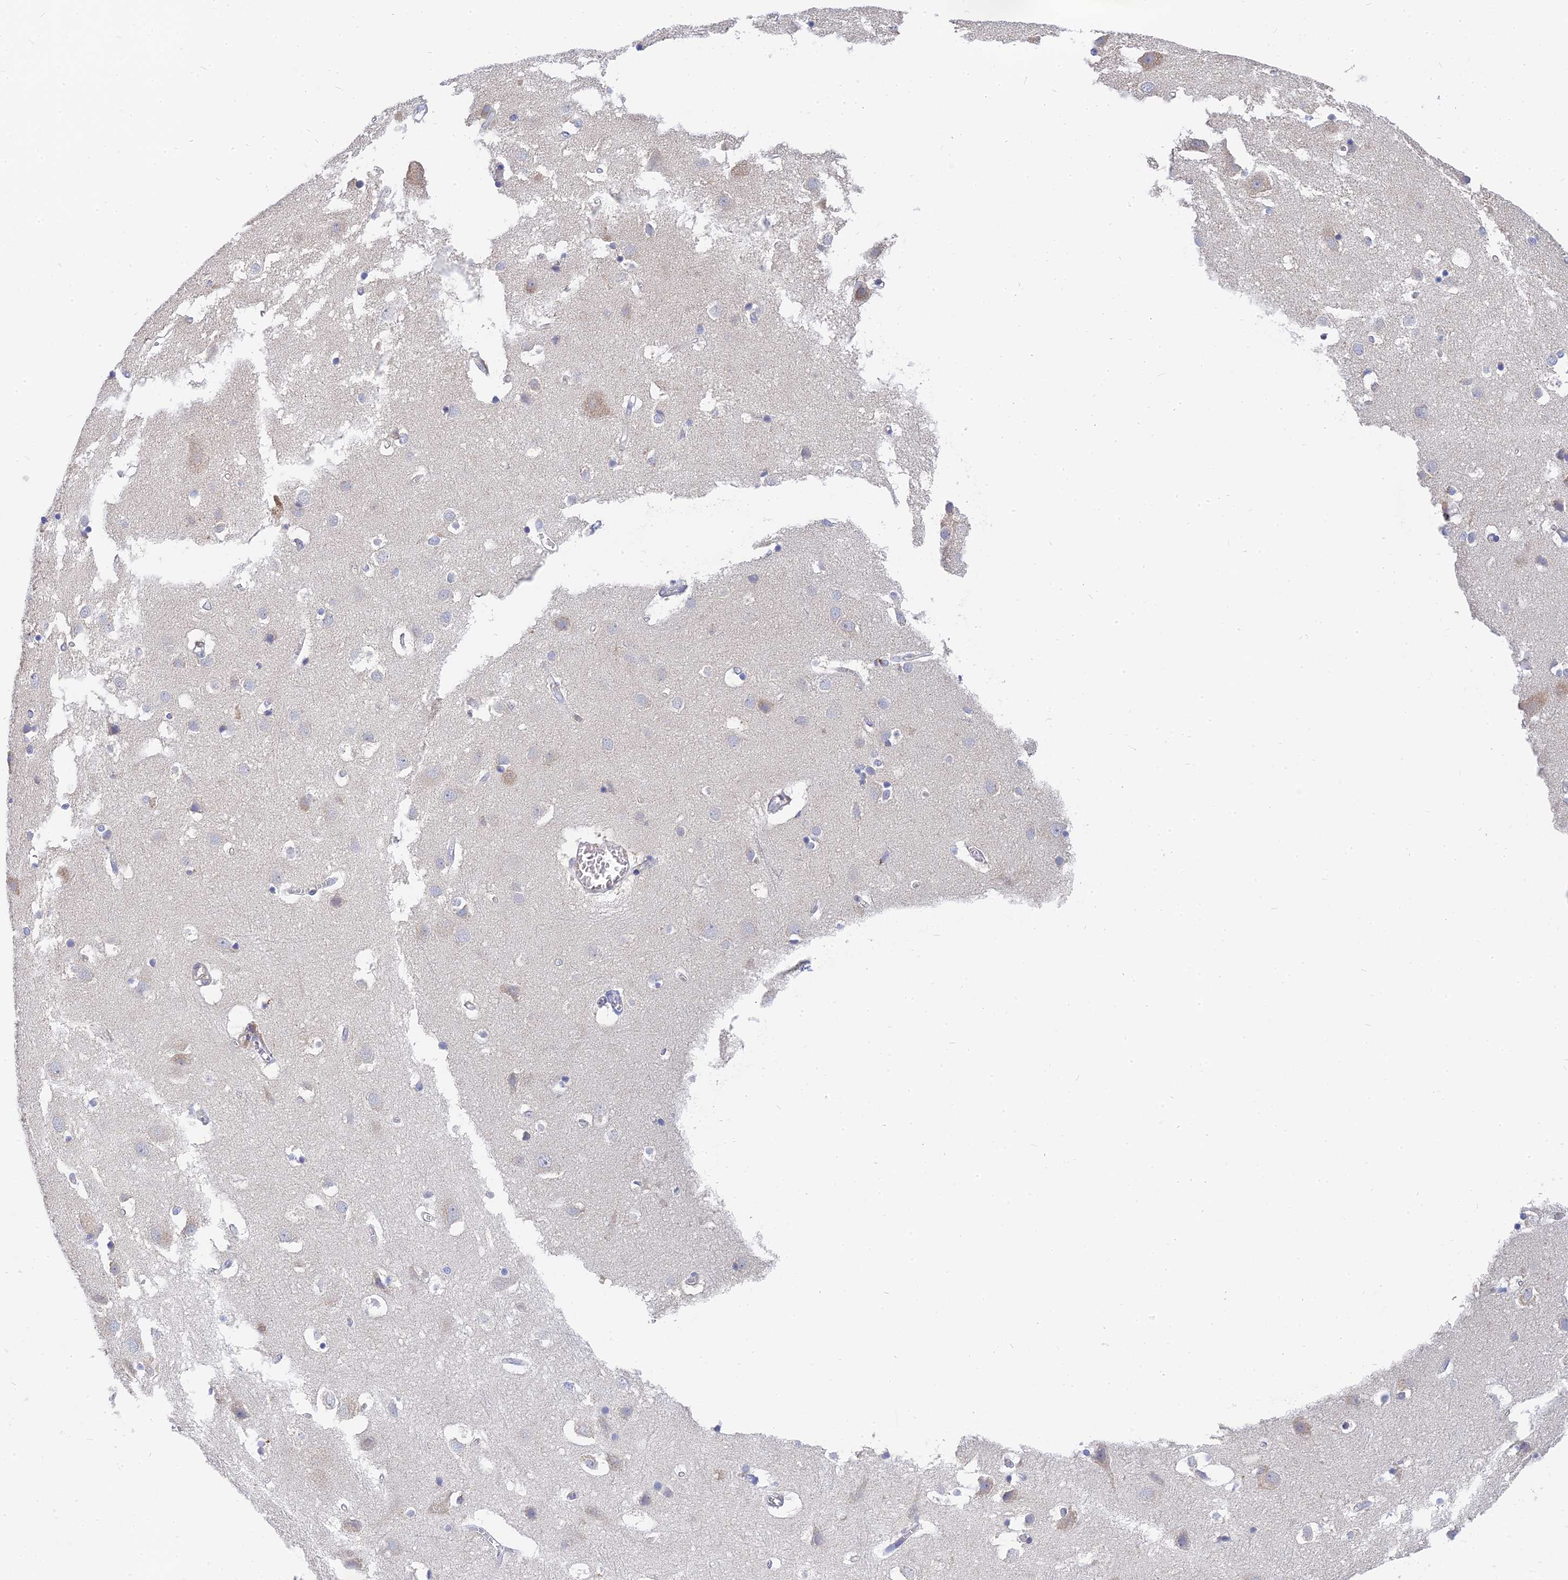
{"staining": {"intensity": "negative", "quantity": "none", "location": "none"}, "tissue": "cerebral cortex", "cell_type": "Endothelial cells", "image_type": "normal", "snomed": [{"axis": "morphology", "description": "Normal tissue, NOS"}, {"axis": "topography", "description": "Cerebral cortex"}], "caption": "The immunohistochemistry (IHC) micrograph has no significant expression in endothelial cells of cerebral cortex. Brightfield microscopy of IHC stained with DAB (3,3'-diaminobenzidine) (brown) and hematoxylin (blue), captured at high magnification.", "gene": "MRPL15", "patient": {"sex": "male", "age": 54}}